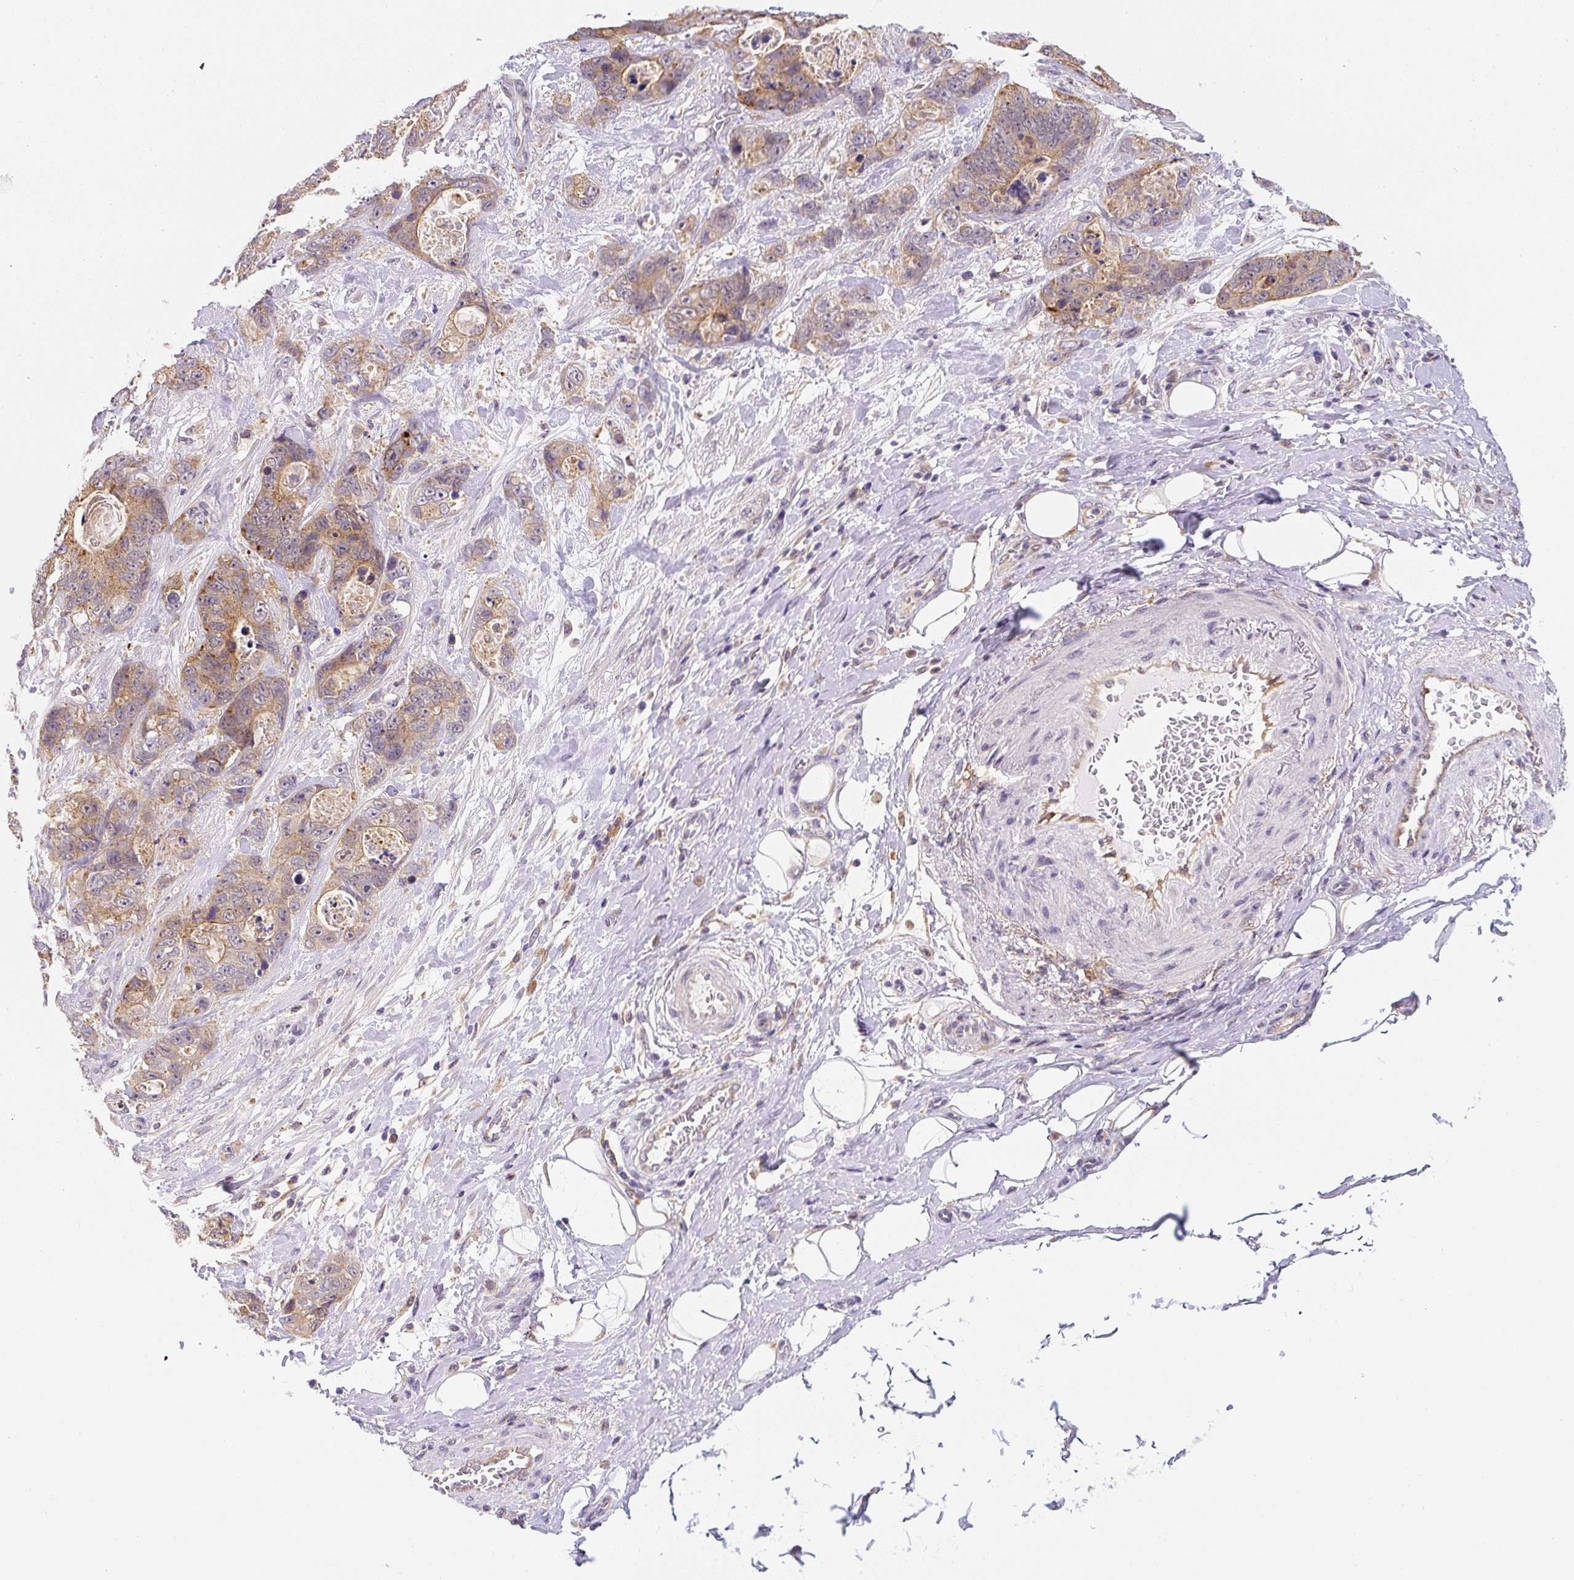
{"staining": {"intensity": "moderate", "quantity": ">75%", "location": "cytoplasmic/membranous"}, "tissue": "stomach cancer", "cell_type": "Tumor cells", "image_type": "cancer", "snomed": [{"axis": "morphology", "description": "Normal tissue, NOS"}, {"axis": "morphology", "description": "Adenocarcinoma, NOS"}, {"axis": "topography", "description": "Stomach"}], "caption": "Brown immunohistochemical staining in stomach cancer (adenocarcinoma) reveals moderate cytoplasmic/membranous positivity in about >75% of tumor cells.", "gene": "PLA2G4A", "patient": {"sex": "female", "age": 89}}